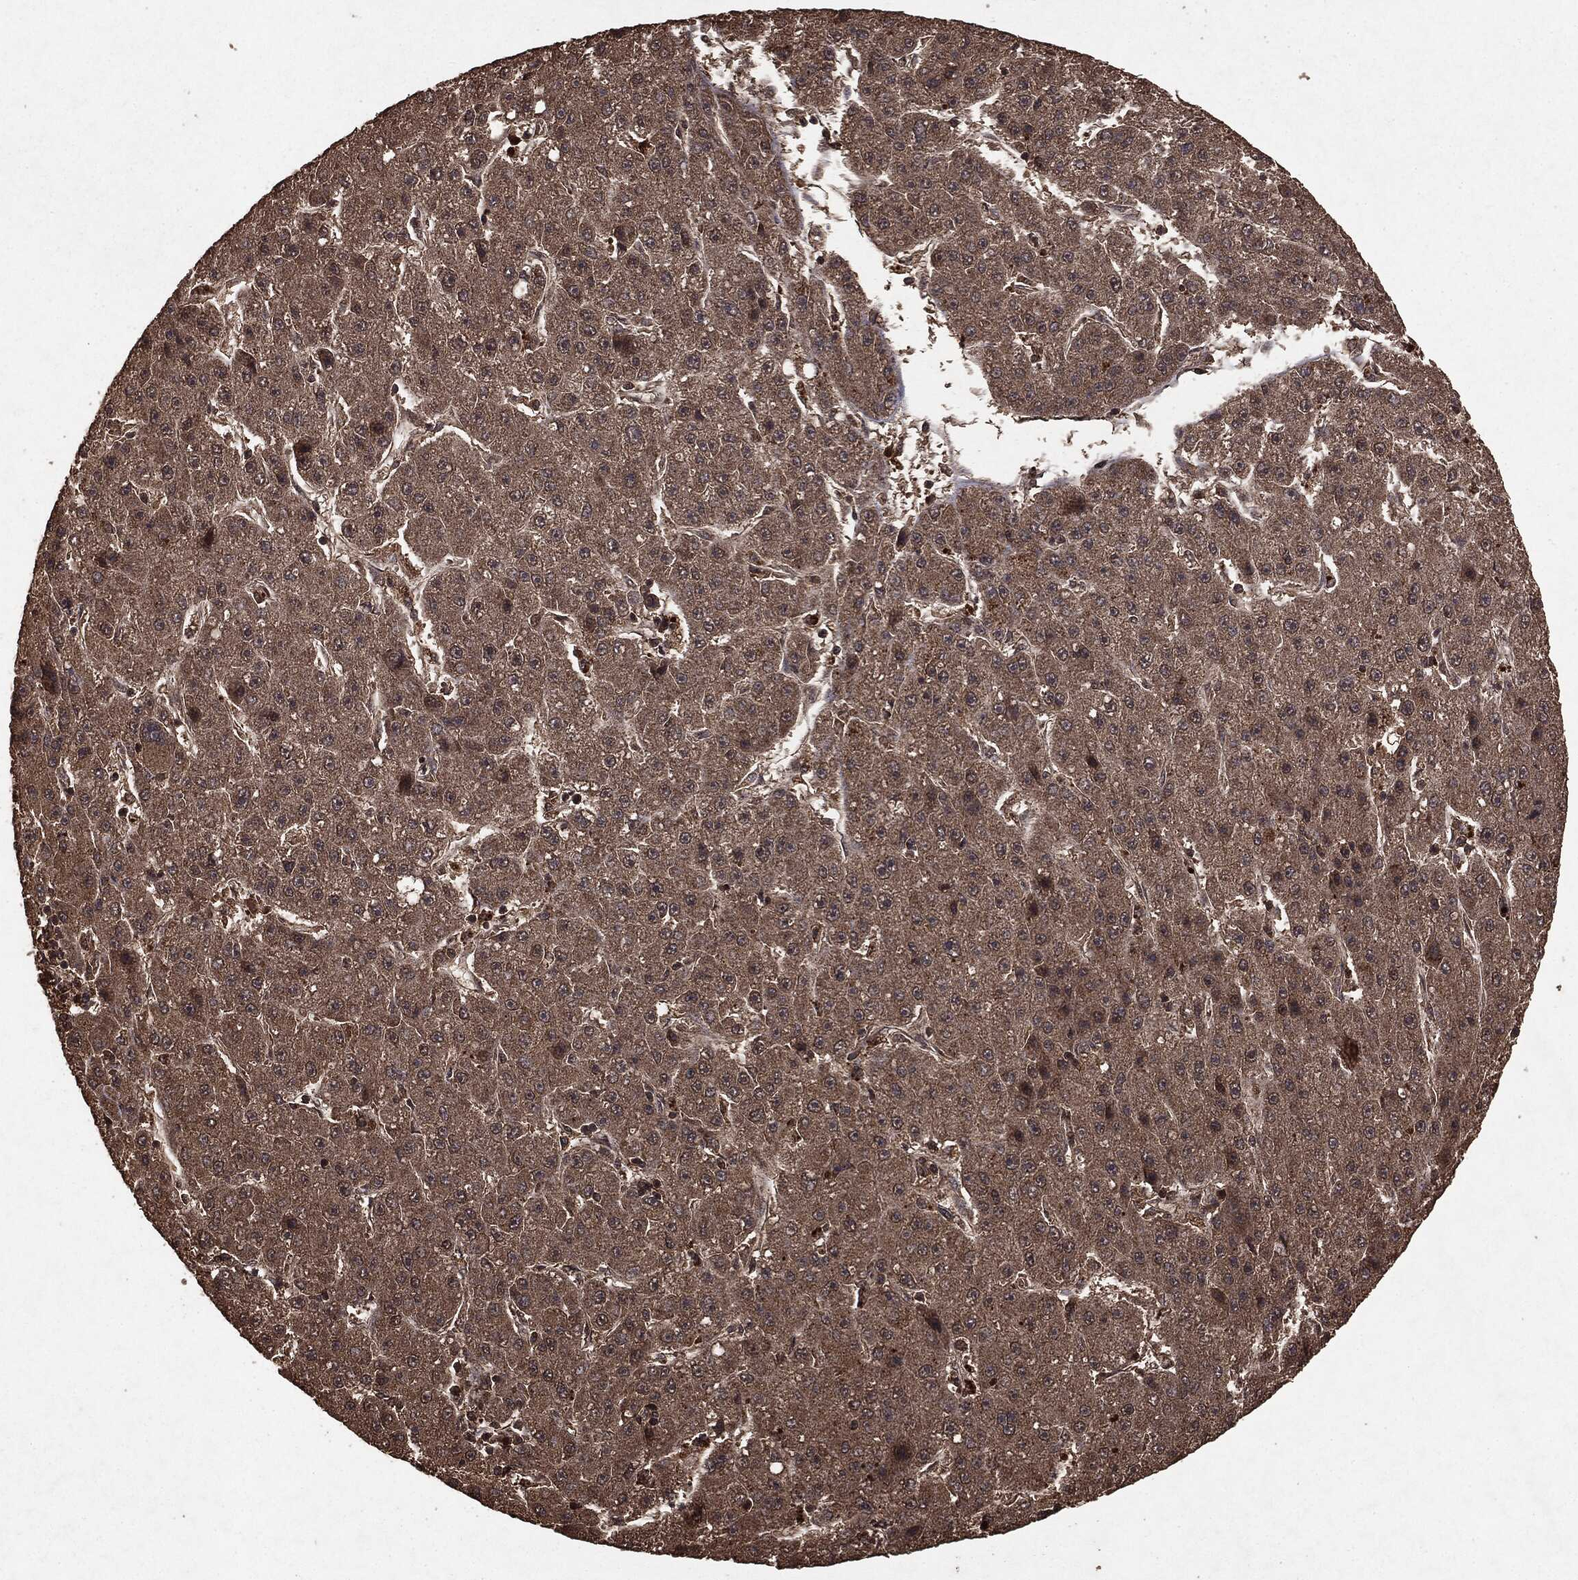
{"staining": {"intensity": "weak", "quantity": ">75%", "location": "cytoplasmic/membranous"}, "tissue": "liver cancer", "cell_type": "Tumor cells", "image_type": "cancer", "snomed": [{"axis": "morphology", "description": "Carcinoma, Hepatocellular, NOS"}, {"axis": "topography", "description": "Liver"}], "caption": "The image reveals a brown stain indicating the presence of a protein in the cytoplasmic/membranous of tumor cells in hepatocellular carcinoma (liver).", "gene": "NME1", "patient": {"sex": "male", "age": 67}}